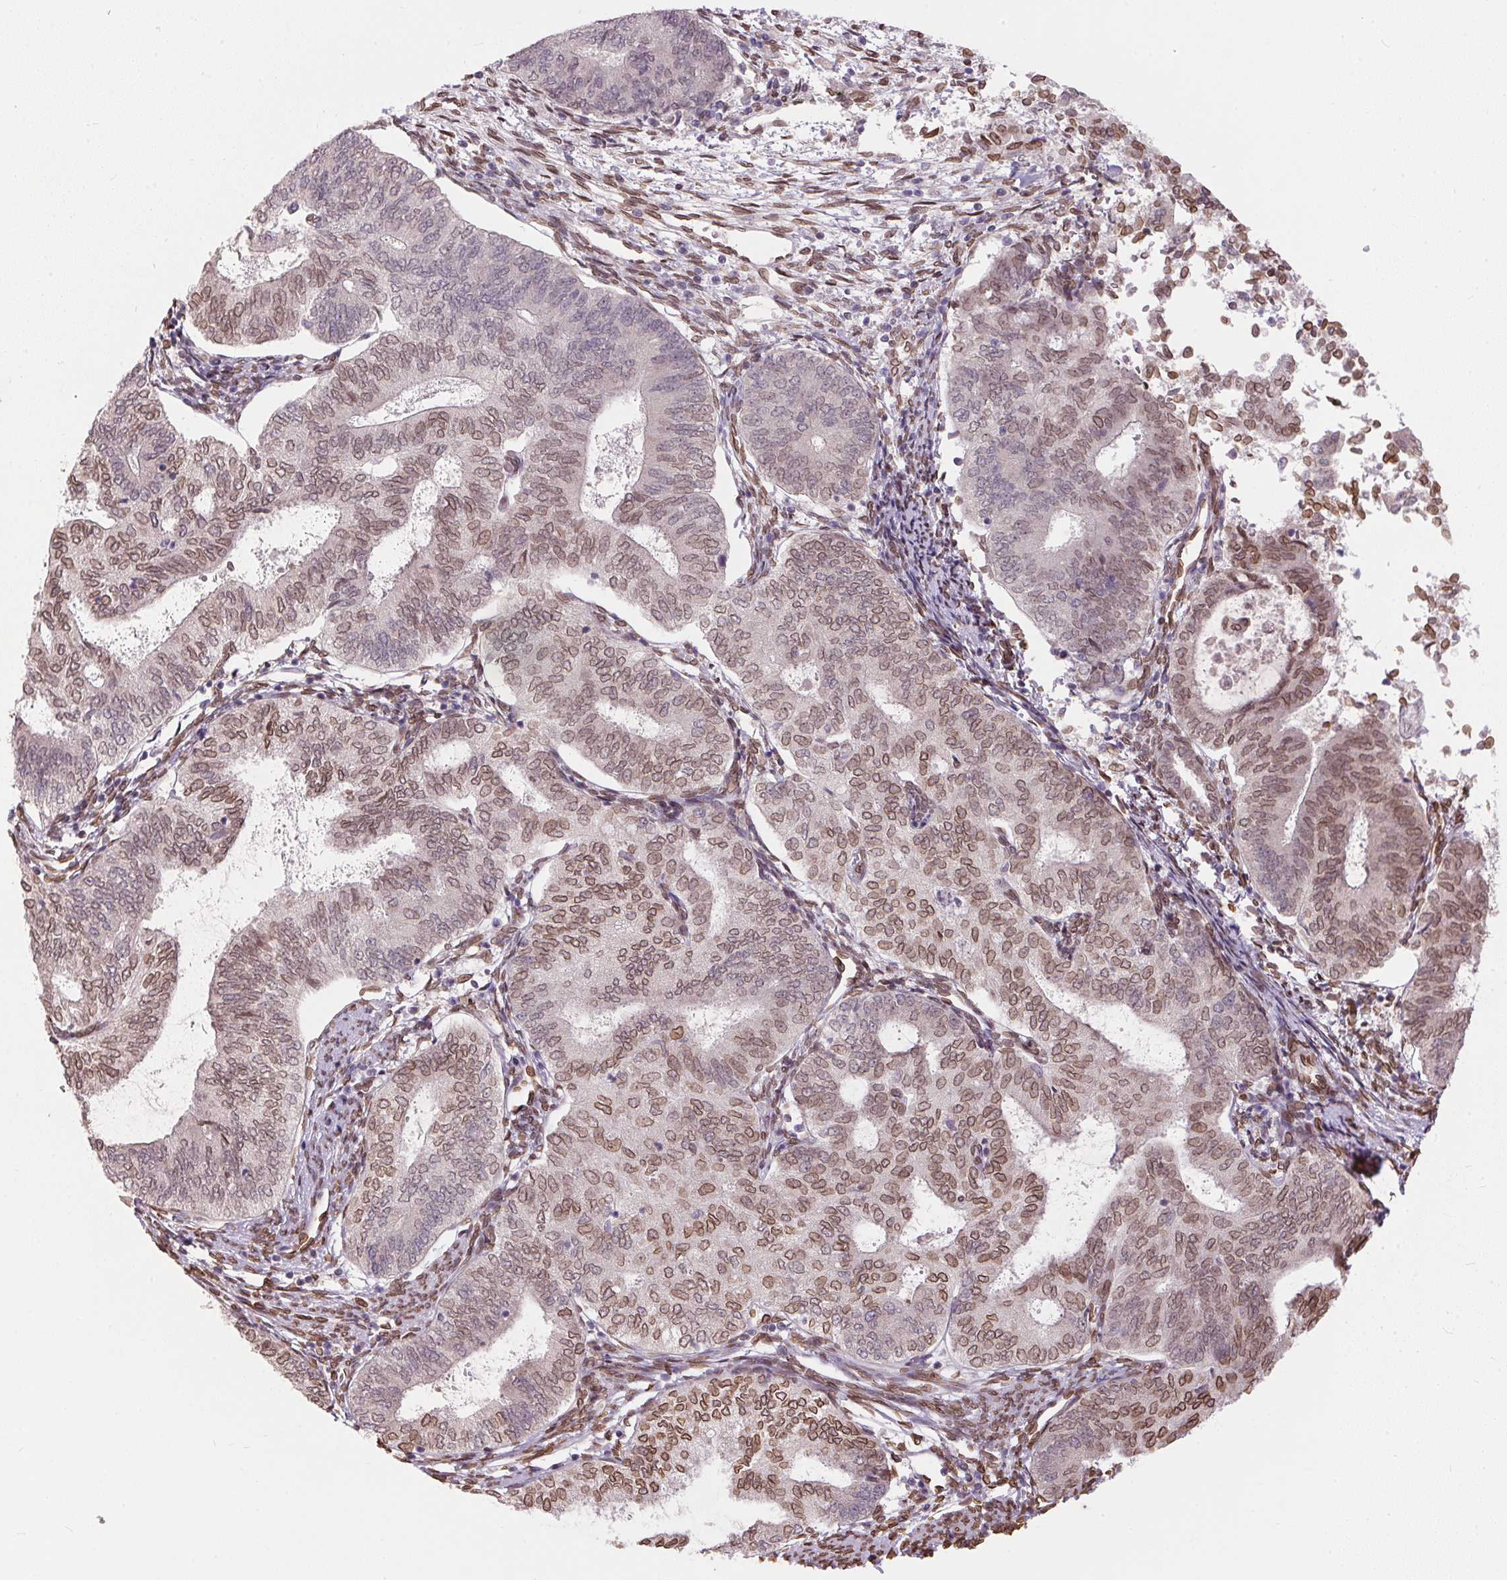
{"staining": {"intensity": "moderate", "quantity": "25%-75%", "location": "cytoplasmic/membranous,nuclear"}, "tissue": "endometrial cancer", "cell_type": "Tumor cells", "image_type": "cancer", "snomed": [{"axis": "morphology", "description": "Adenocarcinoma, NOS"}, {"axis": "topography", "description": "Endometrium"}], "caption": "Protein staining displays moderate cytoplasmic/membranous and nuclear expression in approximately 25%-75% of tumor cells in endometrial adenocarcinoma.", "gene": "TMEM175", "patient": {"sex": "female", "age": 65}}